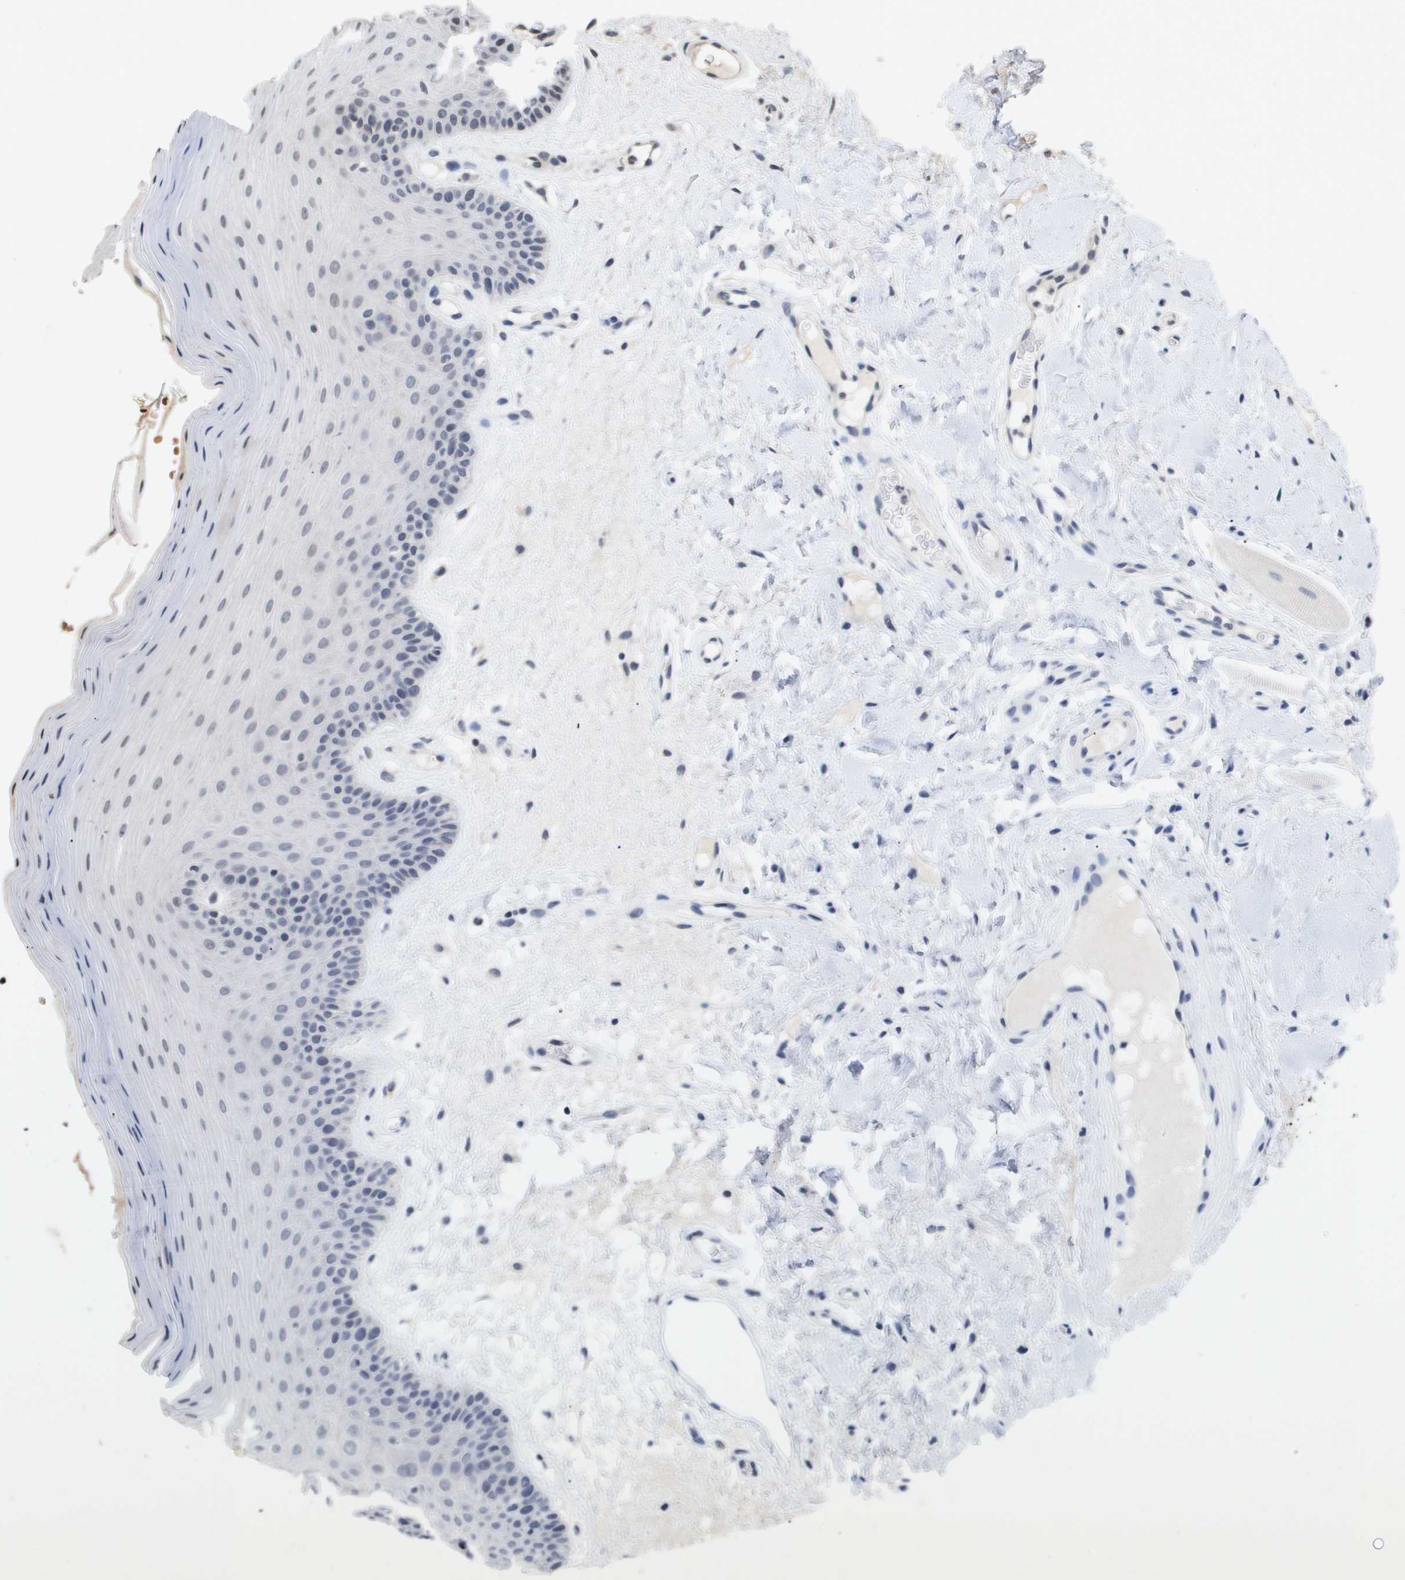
{"staining": {"intensity": "moderate", "quantity": "<25%", "location": "nuclear"}, "tissue": "oral mucosa", "cell_type": "Squamous epithelial cells", "image_type": "normal", "snomed": [{"axis": "morphology", "description": "Normal tissue, NOS"}, {"axis": "morphology", "description": "Squamous cell carcinoma, NOS"}, {"axis": "topography", "description": "Skeletal muscle"}, {"axis": "topography", "description": "Adipose tissue"}, {"axis": "topography", "description": "Vascular tissue"}, {"axis": "topography", "description": "Oral tissue"}, {"axis": "topography", "description": "Peripheral nerve tissue"}, {"axis": "topography", "description": "Head-Neck"}], "caption": "Oral mucosa stained with DAB IHC shows low levels of moderate nuclear expression in about <25% of squamous epithelial cells. Using DAB (brown) and hematoxylin (blue) stains, captured at high magnification using brightfield microscopy.", "gene": "HSPA6", "patient": {"sex": "male", "age": 71}}